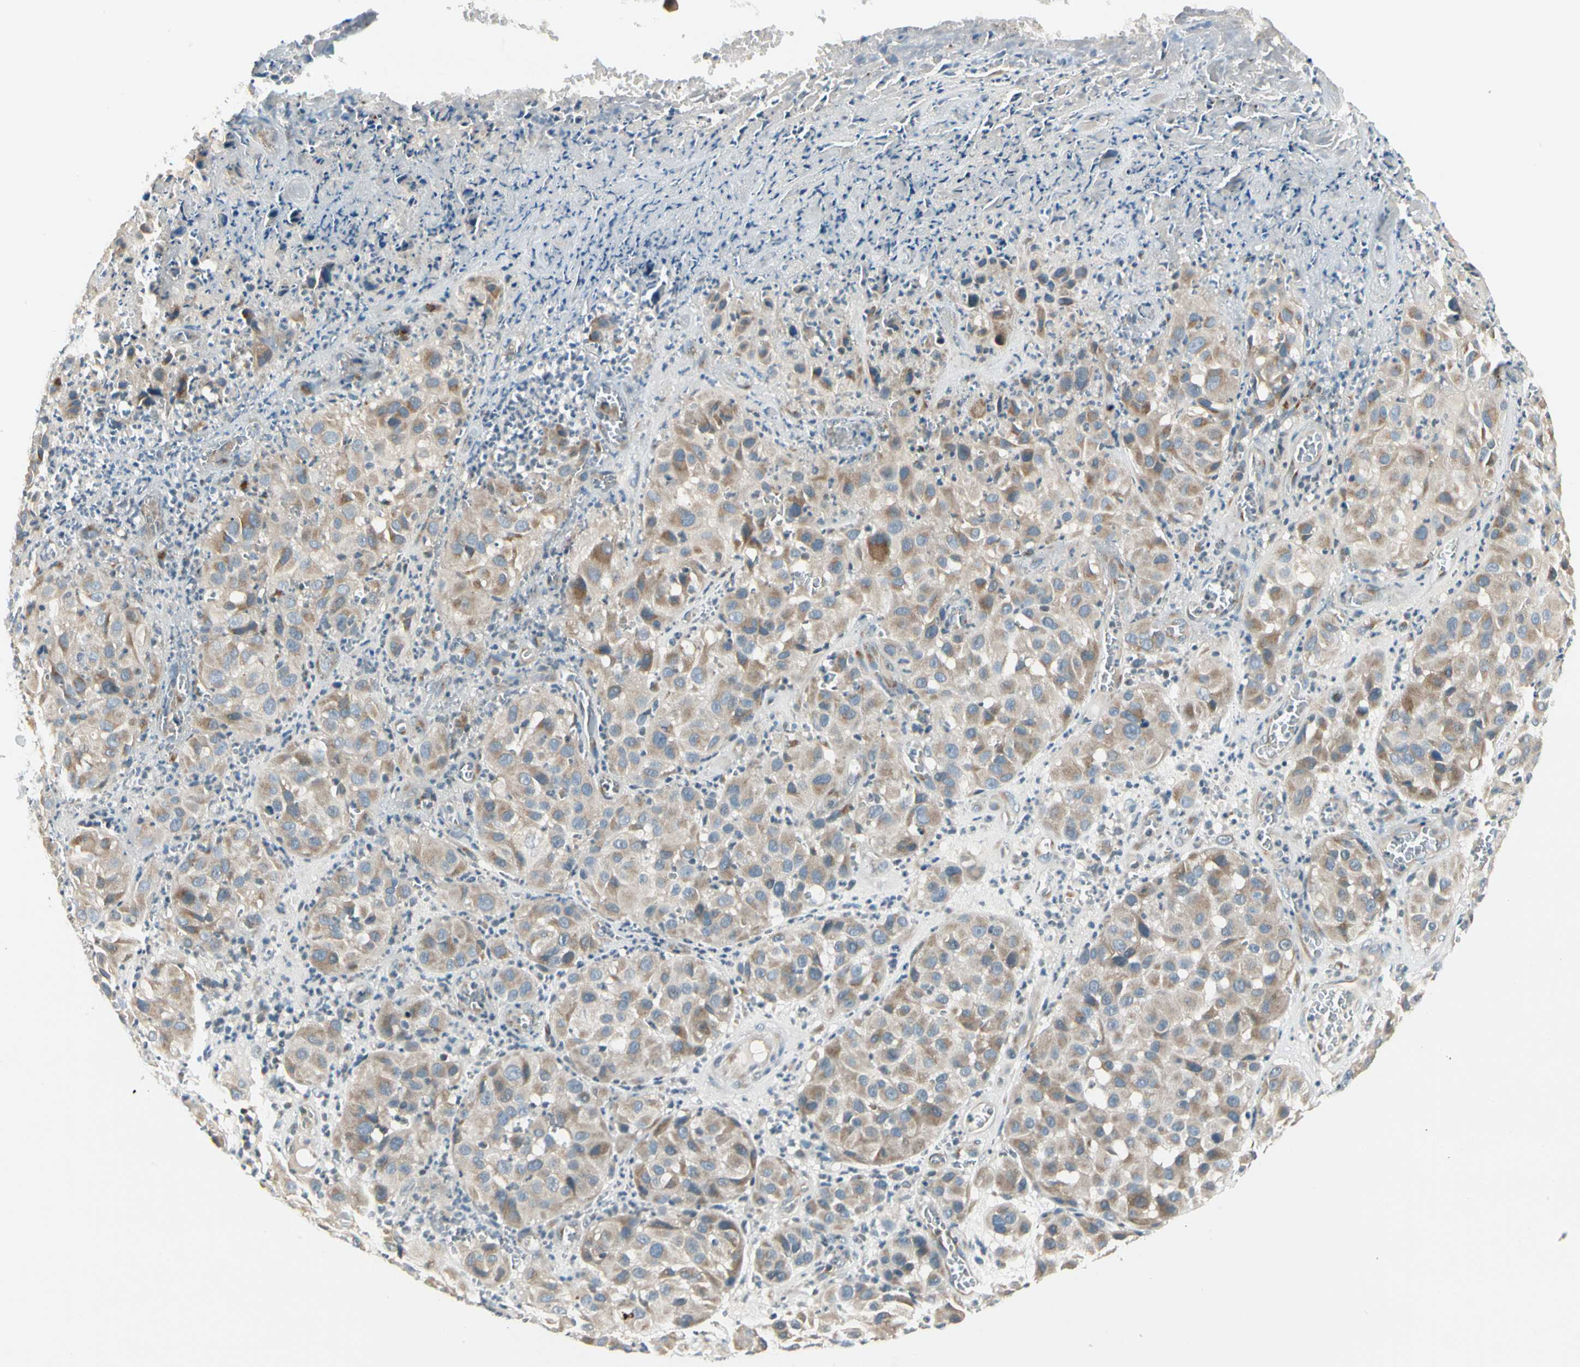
{"staining": {"intensity": "moderate", "quantity": "25%-75%", "location": "cytoplasmic/membranous"}, "tissue": "melanoma", "cell_type": "Tumor cells", "image_type": "cancer", "snomed": [{"axis": "morphology", "description": "Malignant melanoma, NOS"}, {"axis": "topography", "description": "Skin"}], "caption": "Immunohistochemical staining of malignant melanoma displays medium levels of moderate cytoplasmic/membranous staining in about 25%-75% of tumor cells. The protein is shown in brown color, while the nuclei are stained blue.", "gene": "BNIP1", "patient": {"sex": "female", "age": 21}}